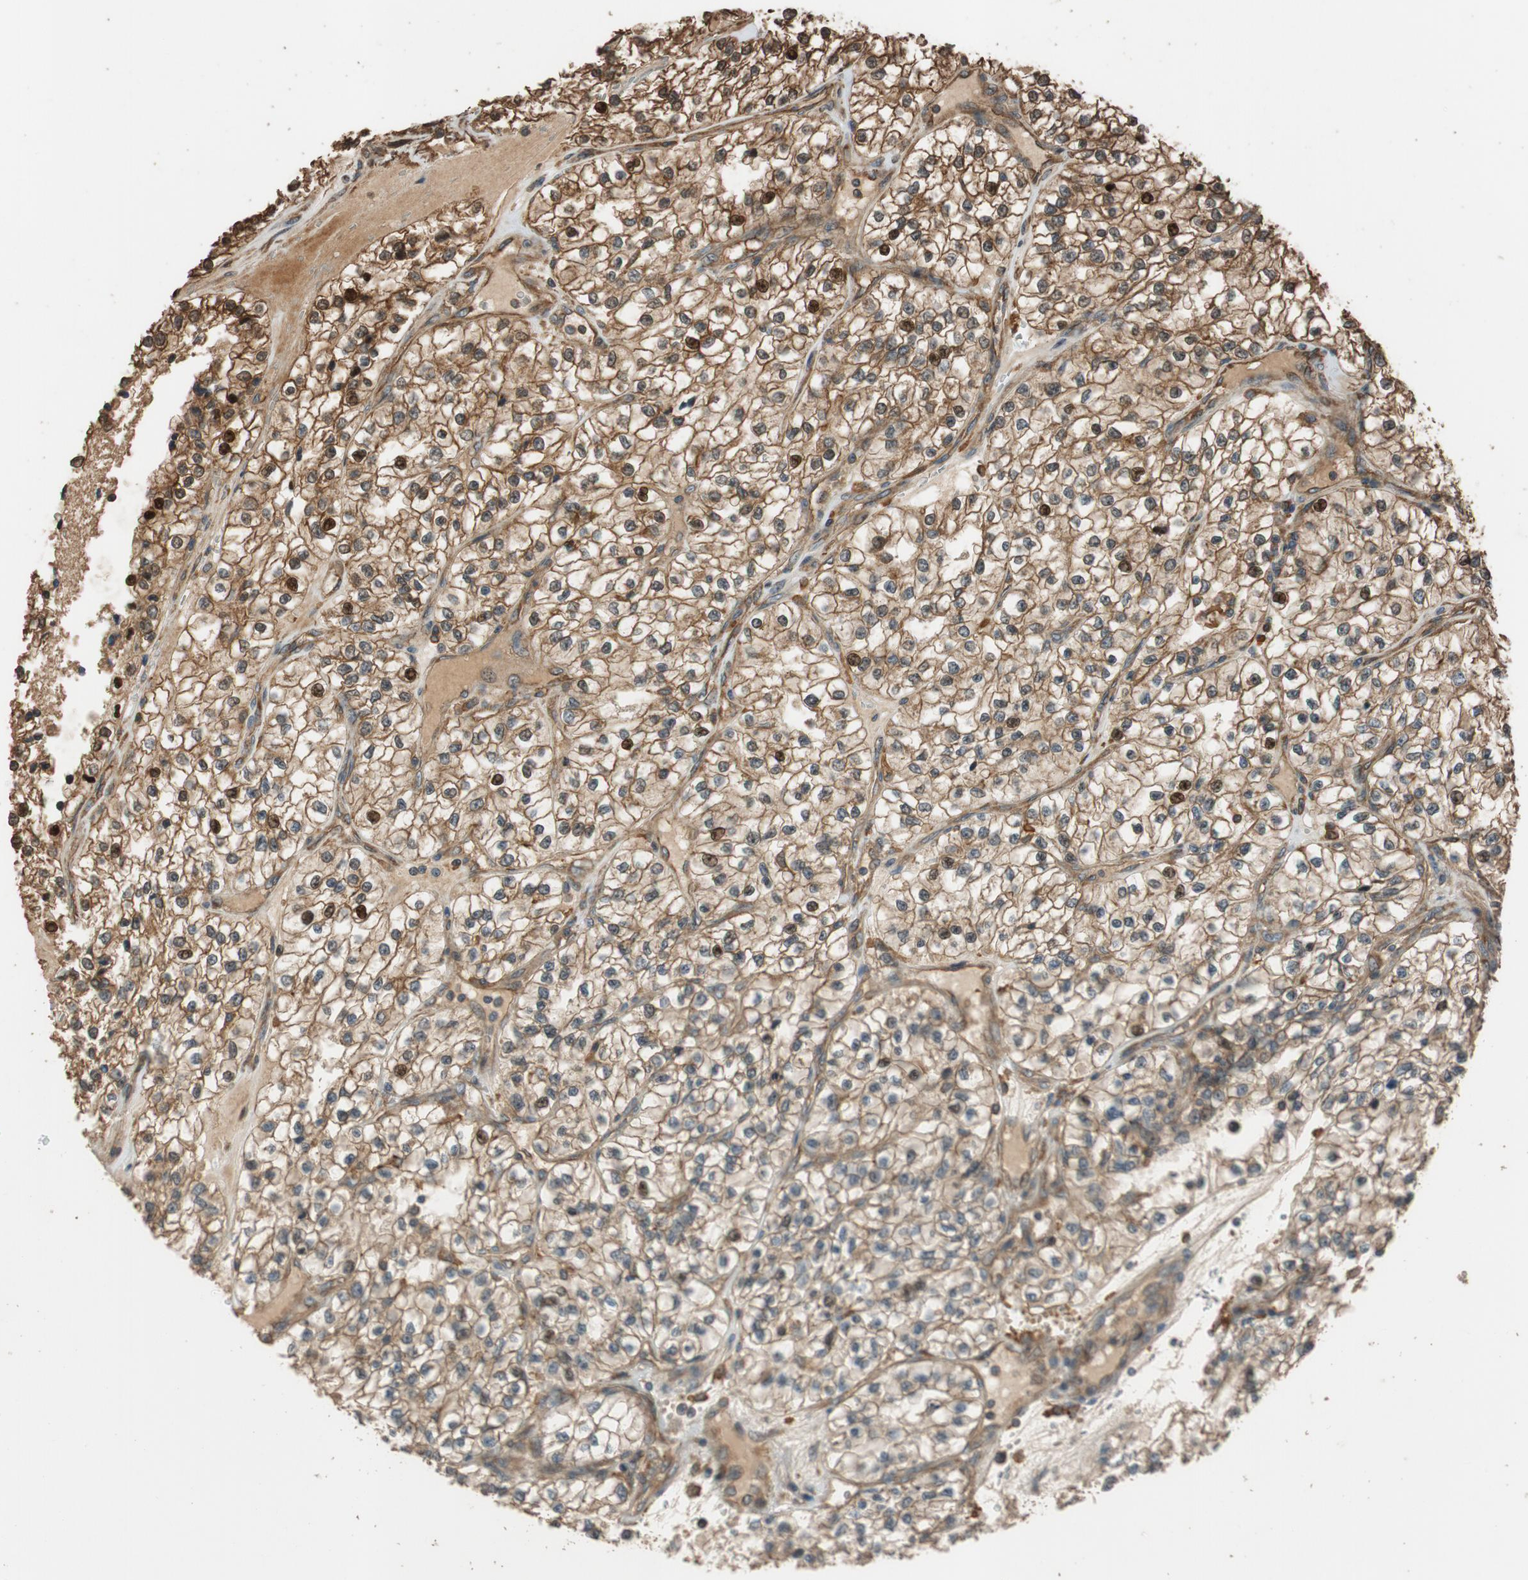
{"staining": {"intensity": "moderate", "quantity": ">75%", "location": "cytoplasmic/membranous,nuclear"}, "tissue": "renal cancer", "cell_type": "Tumor cells", "image_type": "cancer", "snomed": [{"axis": "morphology", "description": "Adenocarcinoma, NOS"}, {"axis": "topography", "description": "Kidney"}], "caption": "Immunohistochemistry of adenocarcinoma (renal) reveals medium levels of moderate cytoplasmic/membranous and nuclear positivity in approximately >75% of tumor cells. (DAB = brown stain, brightfield microscopy at high magnification).", "gene": "MST1R", "patient": {"sex": "female", "age": 57}}